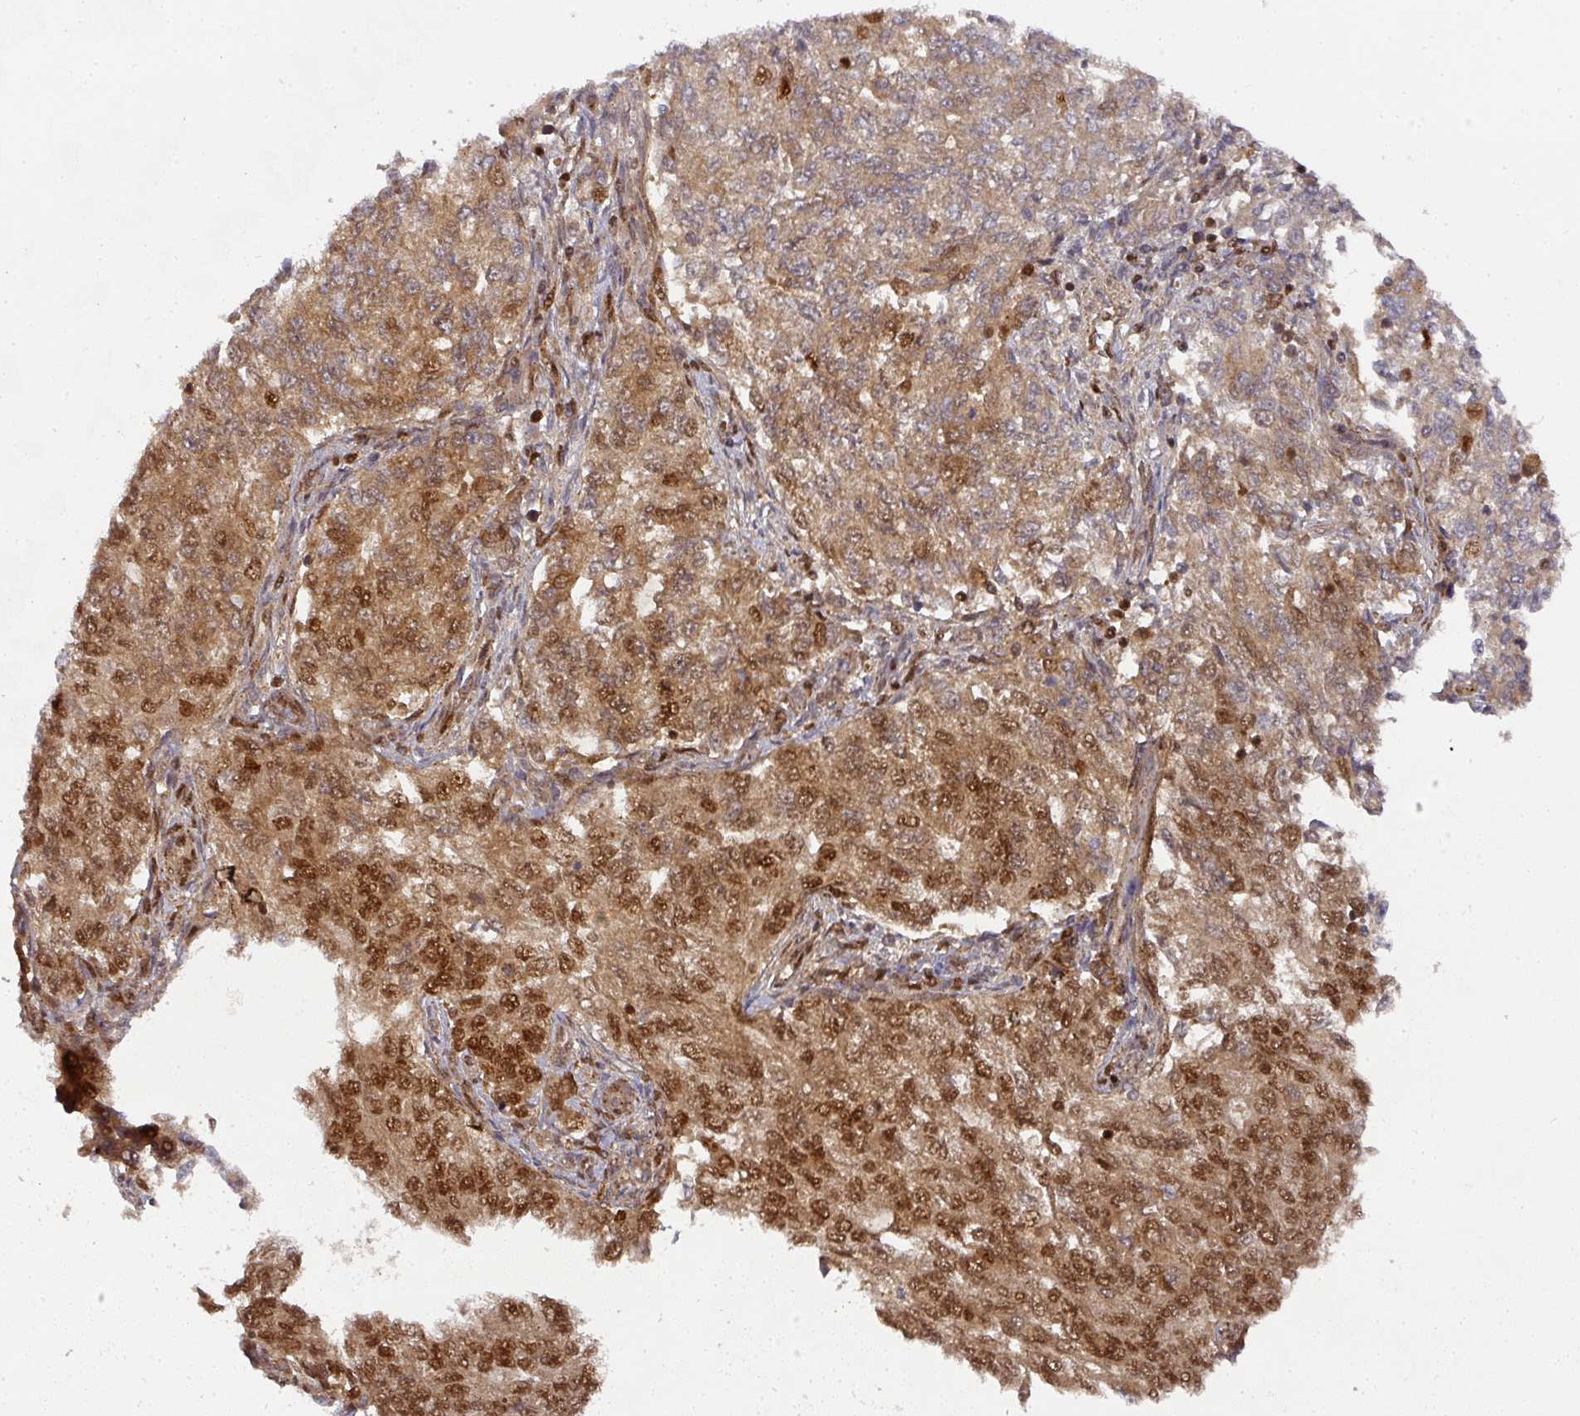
{"staining": {"intensity": "moderate", "quantity": "25%-75%", "location": "cytoplasmic/membranous,nuclear"}, "tissue": "endometrial cancer", "cell_type": "Tumor cells", "image_type": "cancer", "snomed": [{"axis": "morphology", "description": "Adenocarcinoma, NOS"}, {"axis": "topography", "description": "Endometrium"}], "caption": "Tumor cells show medium levels of moderate cytoplasmic/membranous and nuclear staining in about 25%-75% of cells in human endometrial cancer.", "gene": "DIDO1", "patient": {"sex": "female", "age": 50}}